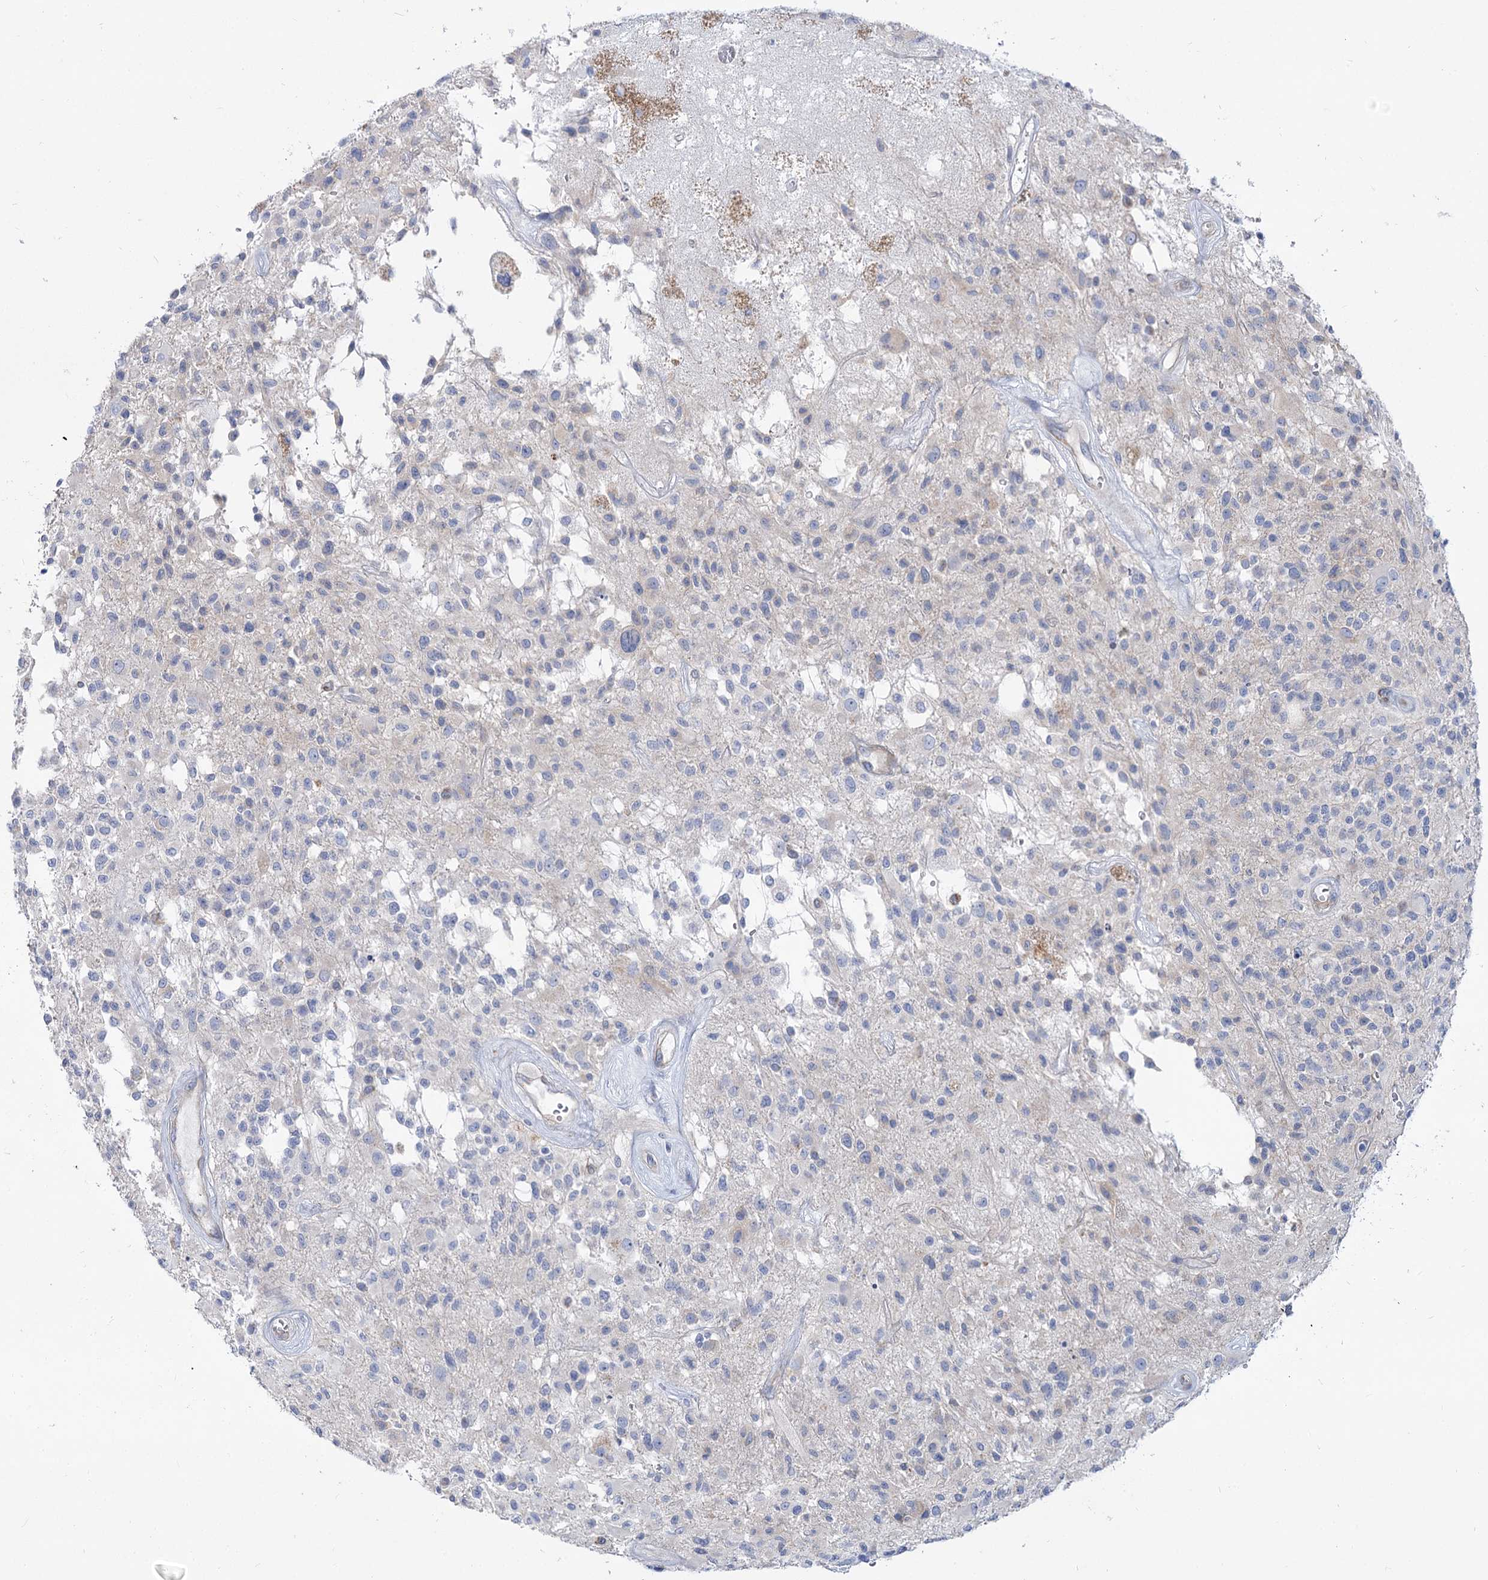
{"staining": {"intensity": "negative", "quantity": "none", "location": "none"}, "tissue": "glioma", "cell_type": "Tumor cells", "image_type": "cancer", "snomed": [{"axis": "morphology", "description": "Glioma, malignant, High grade"}, {"axis": "morphology", "description": "Glioblastoma, NOS"}, {"axis": "topography", "description": "Brain"}], "caption": "IHC of human glioblastoma reveals no expression in tumor cells.", "gene": "SUOX", "patient": {"sex": "male", "age": 60}}